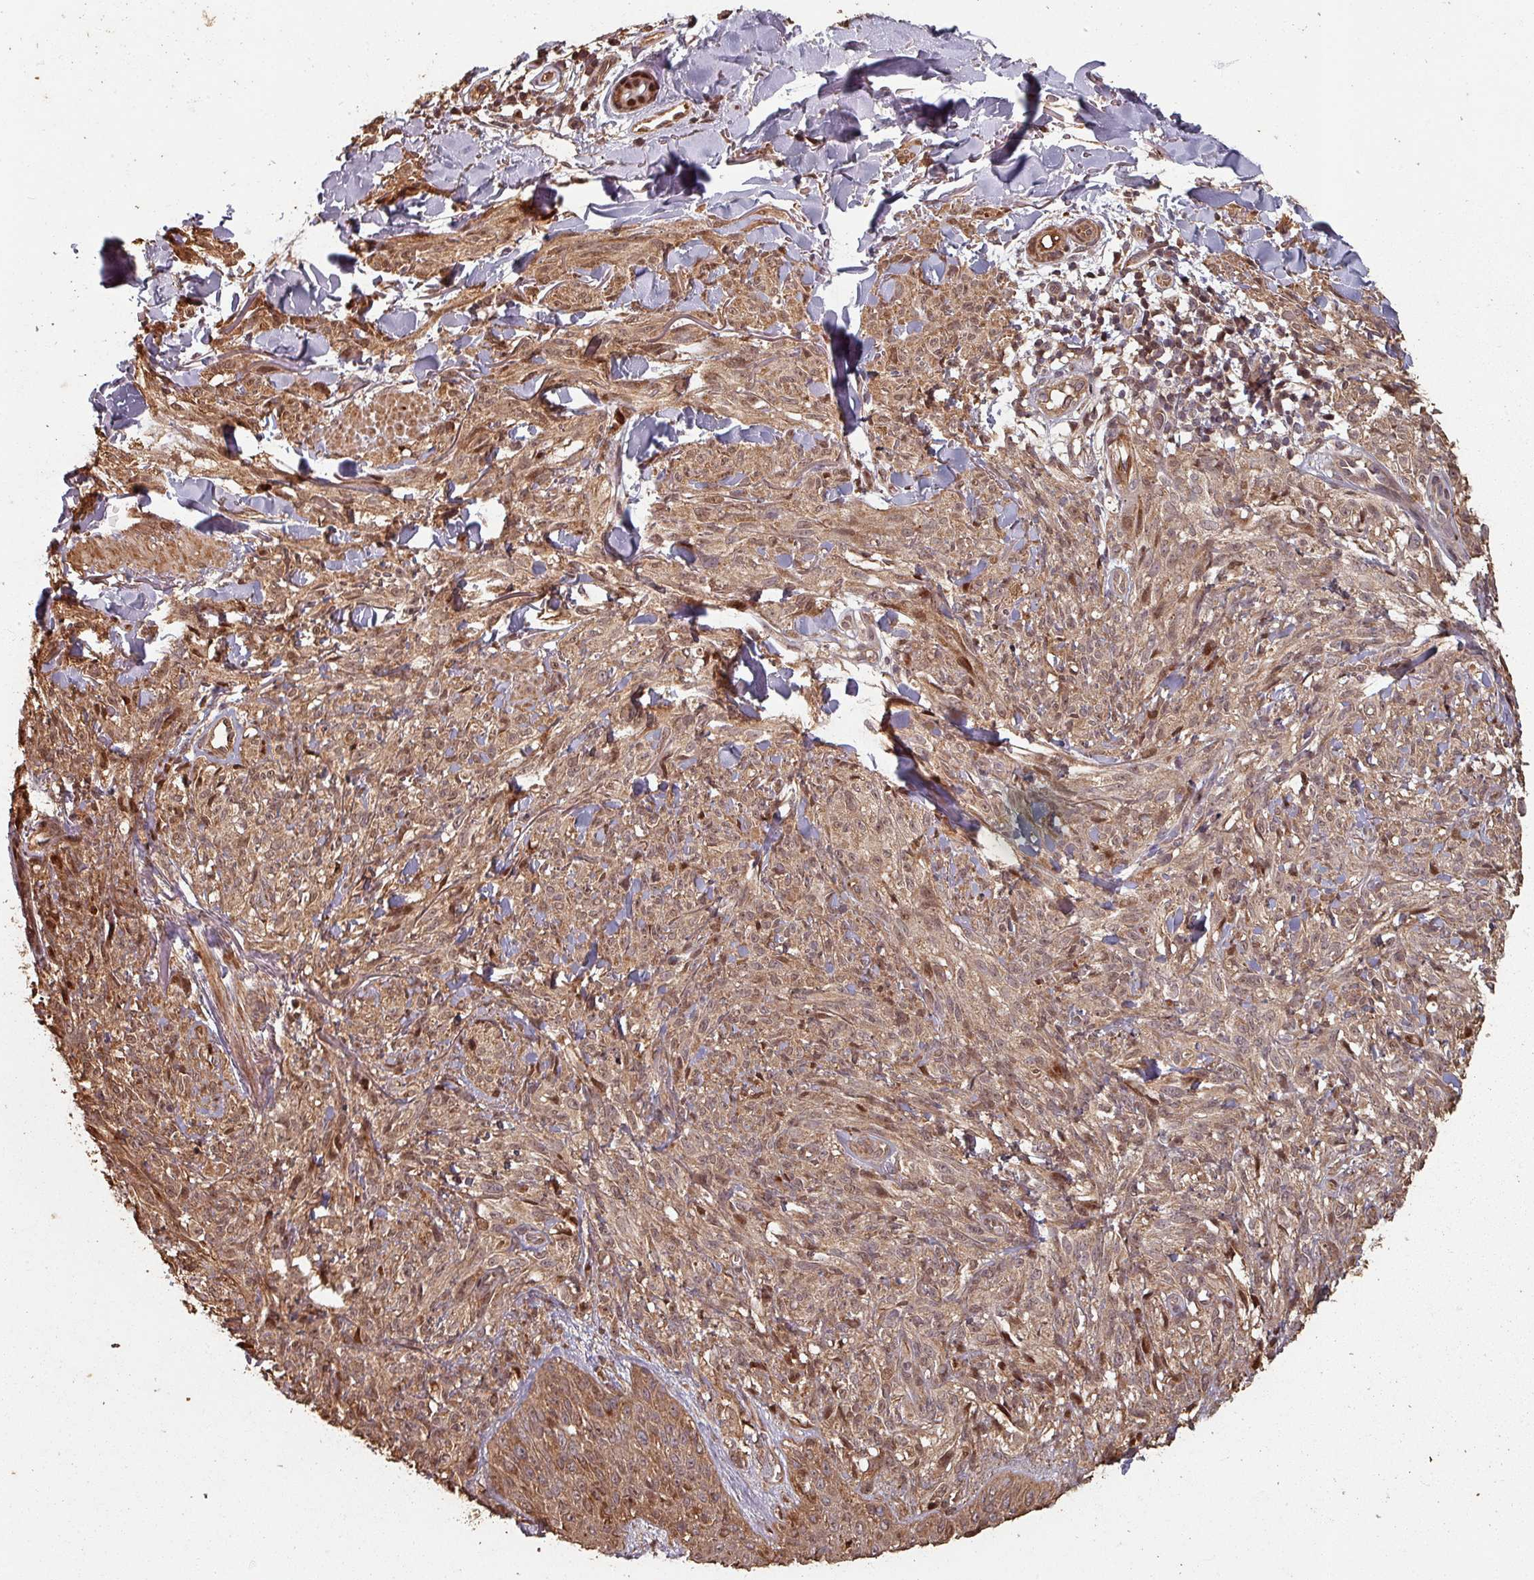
{"staining": {"intensity": "moderate", "quantity": ">75%", "location": "cytoplasmic/membranous,nuclear"}, "tissue": "melanoma", "cell_type": "Tumor cells", "image_type": "cancer", "snomed": [{"axis": "morphology", "description": "Malignant melanoma, NOS"}, {"axis": "topography", "description": "Skin of forearm"}], "caption": "Immunohistochemistry (IHC) staining of malignant melanoma, which displays medium levels of moderate cytoplasmic/membranous and nuclear expression in about >75% of tumor cells indicating moderate cytoplasmic/membranous and nuclear protein positivity. The staining was performed using DAB (3,3'-diaminobenzidine) (brown) for protein detection and nuclei were counterstained in hematoxylin (blue).", "gene": "EID1", "patient": {"sex": "female", "age": 65}}